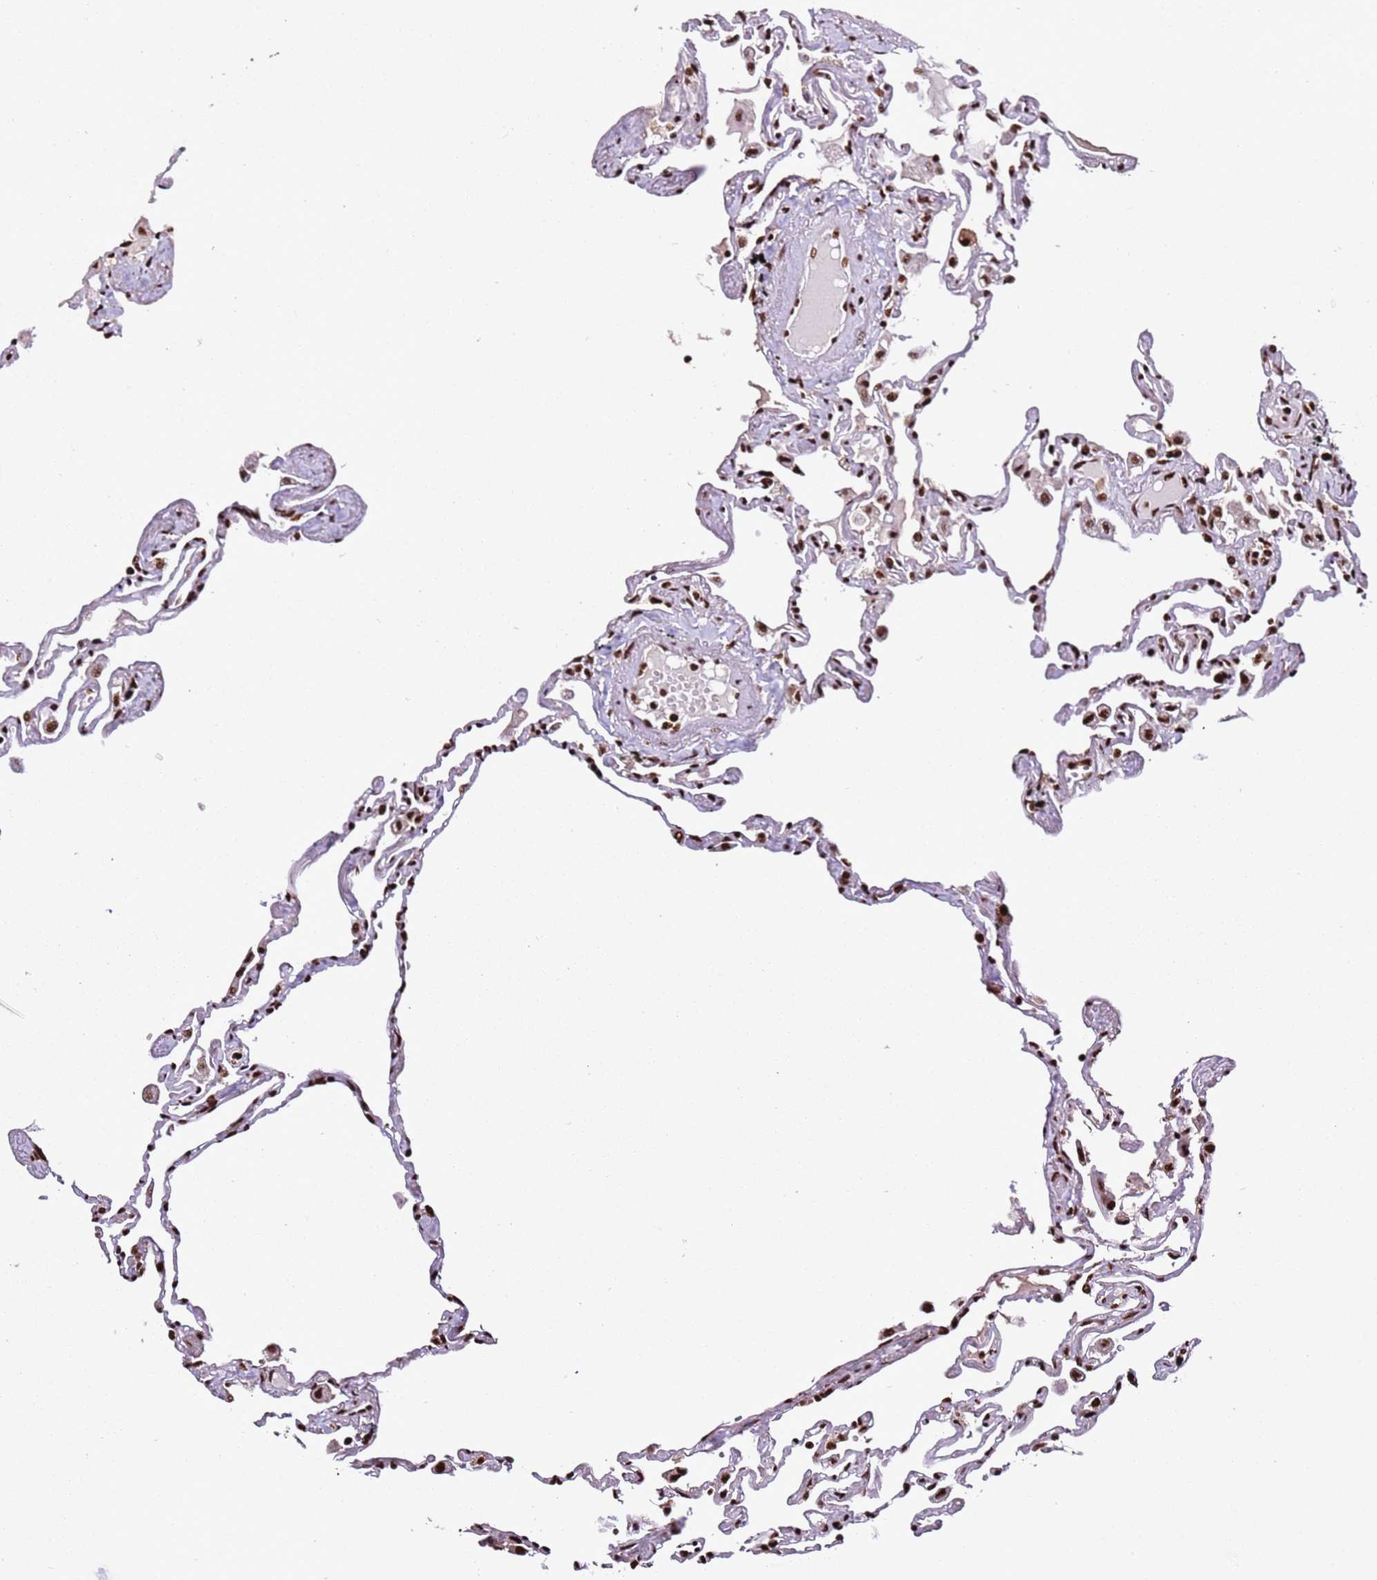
{"staining": {"intensity": "strong", "quantity": ">75%", "location": "nuclear"}, "tissue": "lung", "cell_type": "Alveolar cells", "image_type": "normal", "snomed": [{"axis": "morphology", "description": "Normal tissue, NOS"}, {"axis": "topography", "description": "Lung"}], "caption": "Human lung stained for a protein (brown) exhibits strong nuclear positive positivity in about >75% of alveolar cells.", "gene": "C6orf226", "patient": {"sex": "female", "age": 67}}